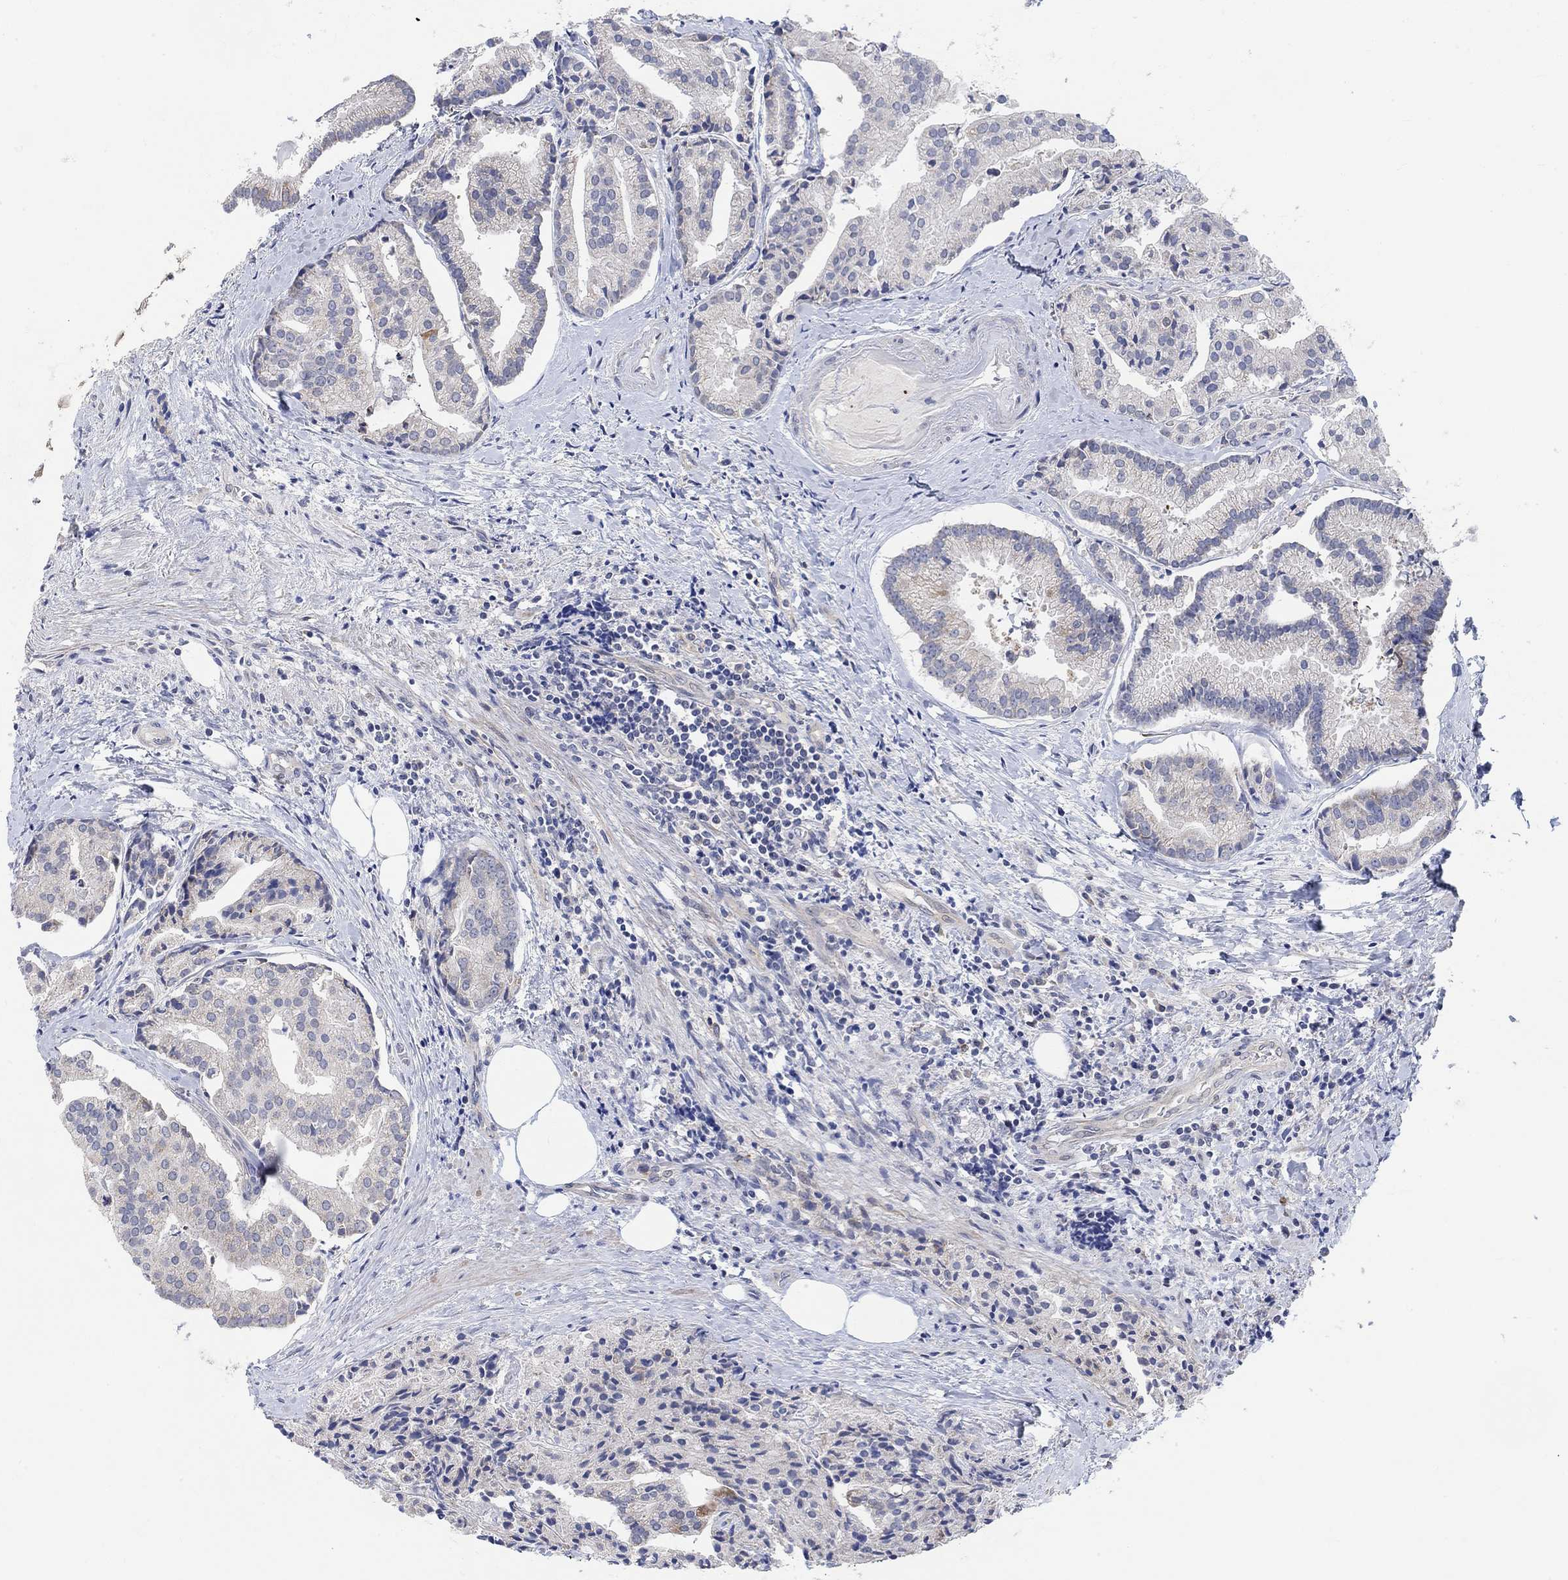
{"staining": {"intensity": "negative", "quantity": "none", "location": "none"}, "tissue": "prostate cancer", "cell_type": "Tumor cells", "image_type": "cancer", "snomed": [{"axis": "morphology", "description": "Adenocarcinoma, NOS"}, {"axis": "topography", "description": "Prostate and seminal vesicle, NOS"}, {"axis": "topography", "description": "Prostate"}], "caption": "An IHC micrograph of prostate cancer (adenocarcinoma) is shown. There is no staining in tumor cells of prostate cancer (adenocarcinoma). The staining was performed using DAB (3,3'-diaminobenzidine) to visualize the protein expression in brown, while the nuclei were stained in blue with hematoxylin (Magnification: 20x).", "gene": "HCRTR1", "patient": {"sex": "male", "age": 44}}